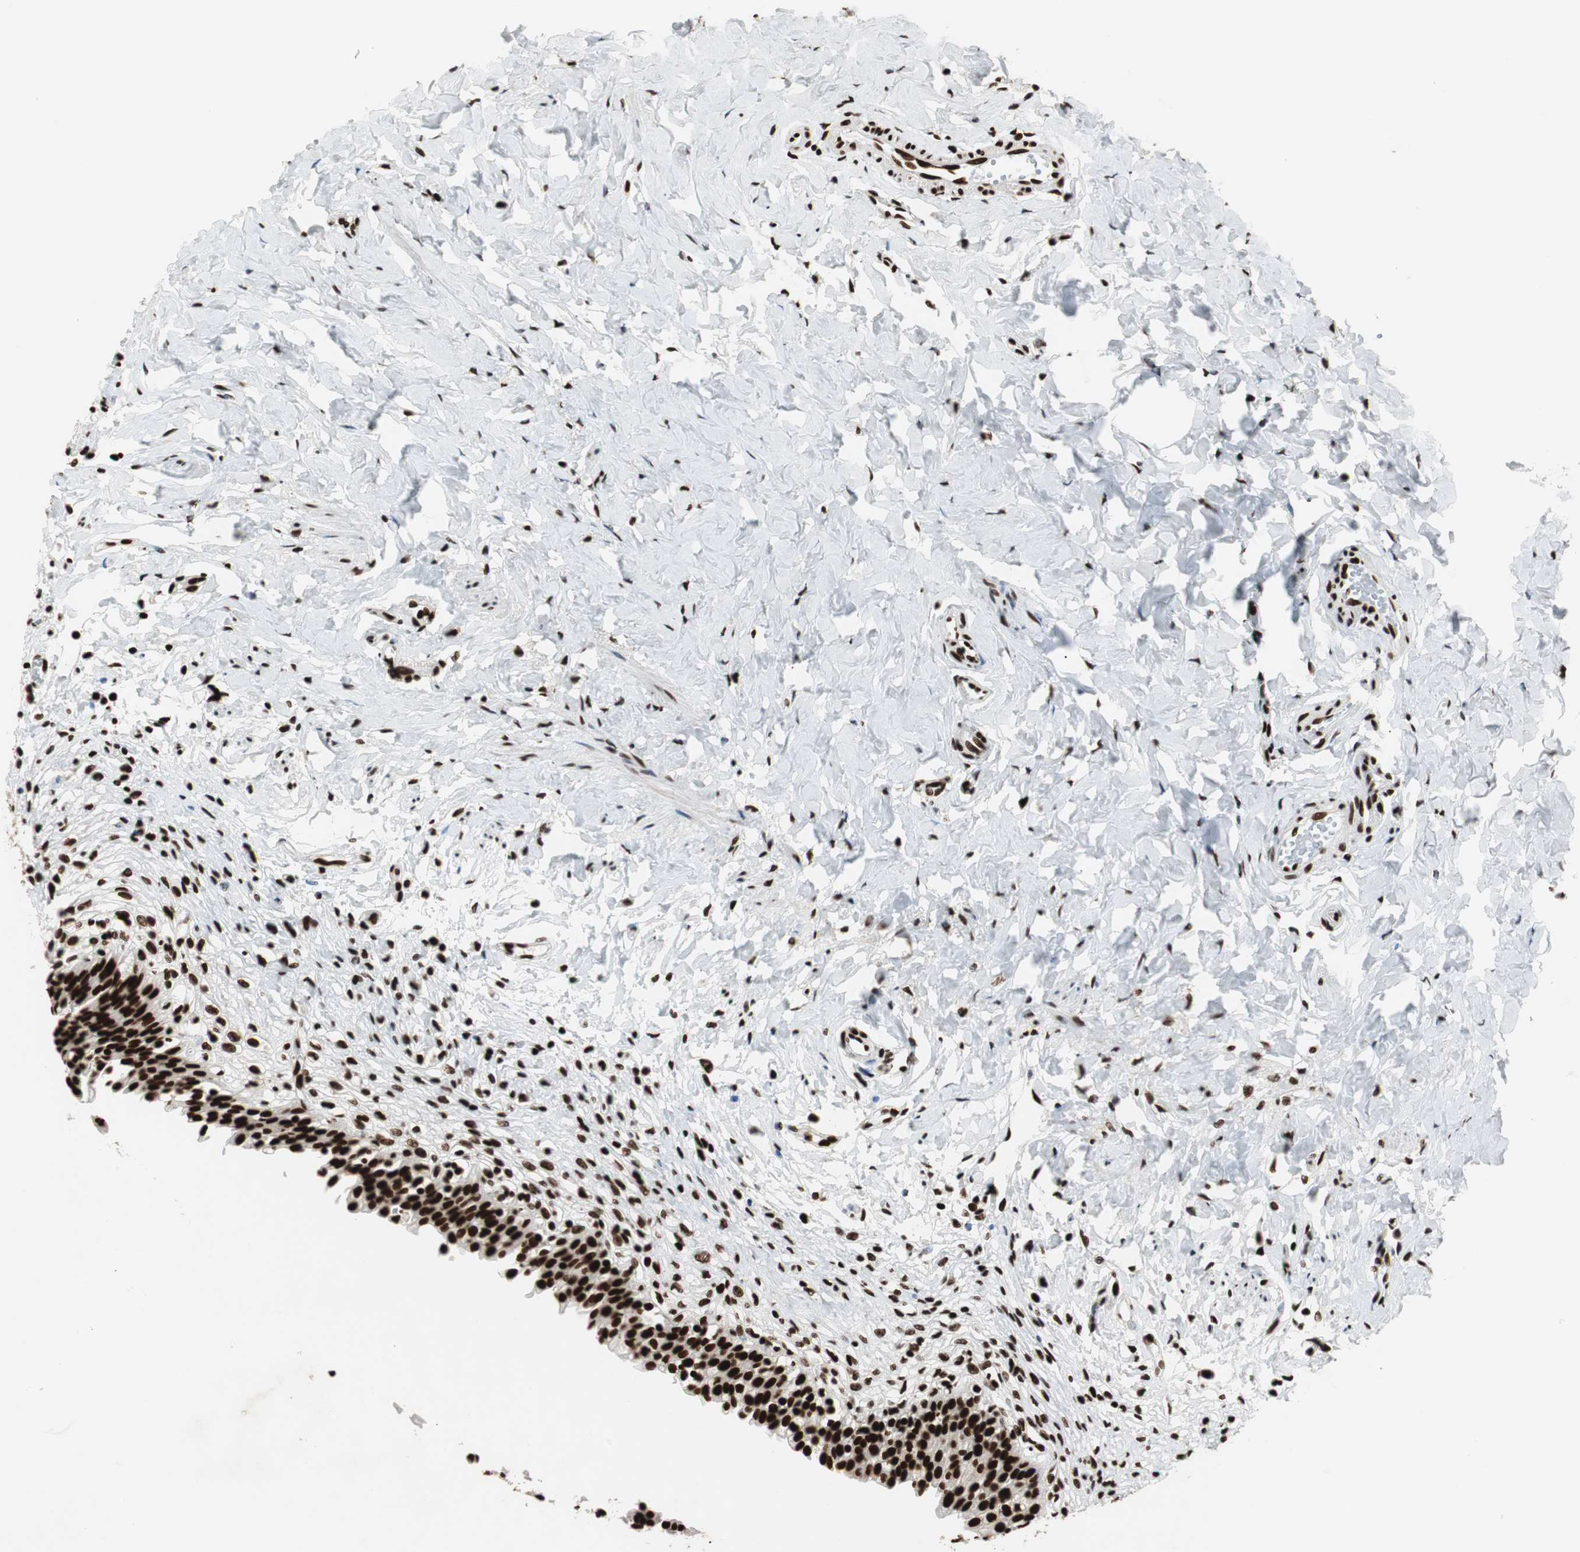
{"staining": {"intensity": "strong", "quantity": ">75%", "location": "nuclear"}, "tissue": "urinary bladder", "cell_type": "Urothelial cells", "image_type": "normal", "snomed": [{"axis": "morphology", "description": "Normal tissue, NOS"}, {"axis": "morphology", "description": "Inflammation, NOS"}, {"axis": "topography", "description": "Urinary bladder"}], "caption": "Strong nuclear expression for a protein is seen in about >75% of urothelial cells of unremarkable urinary bladder using IHC.", "gene": "MTA2", "patient": {"sex": "female", "age": 80}}